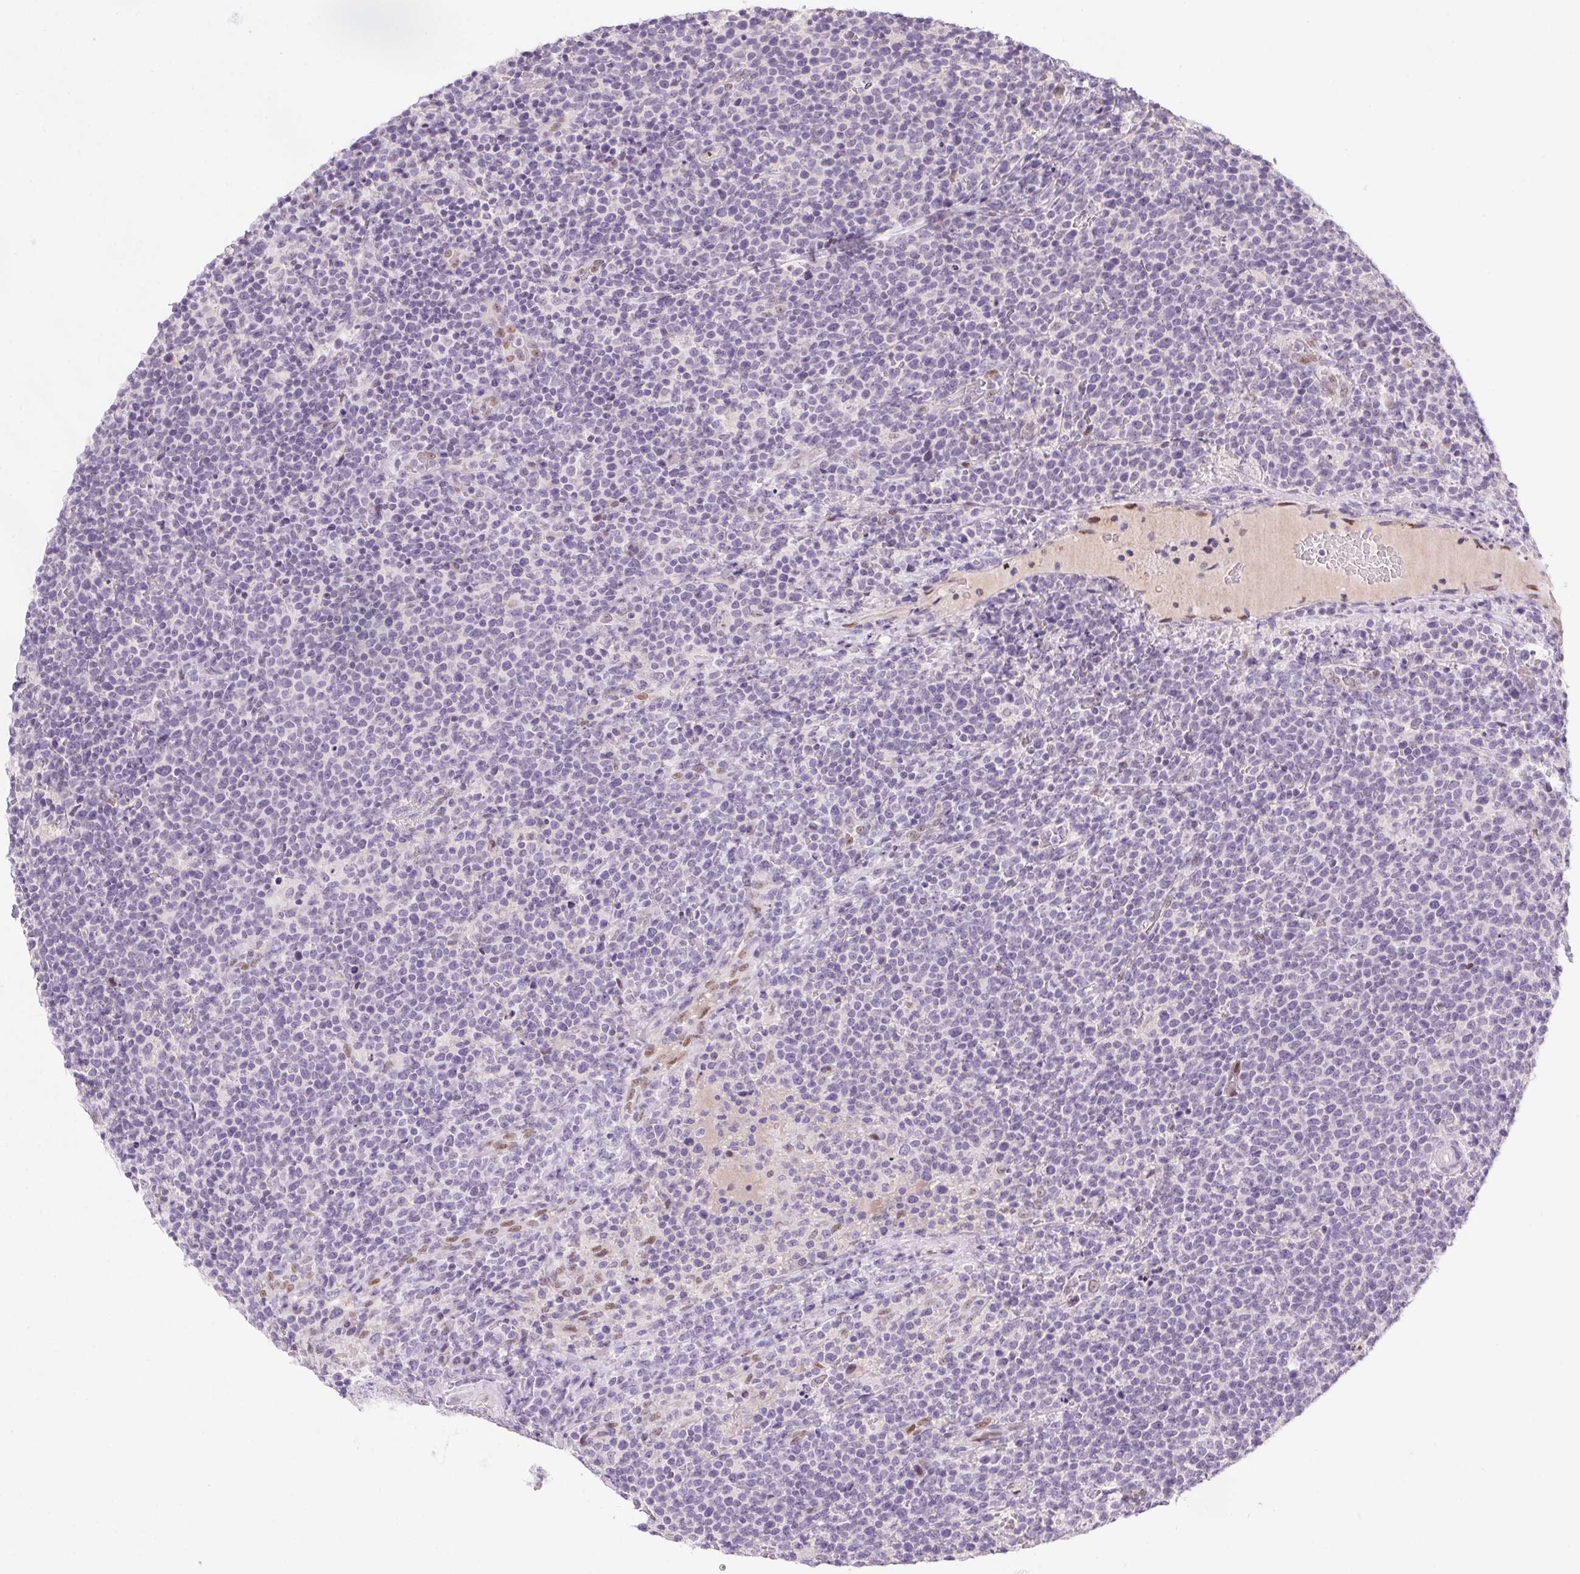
{"staining": {"intensity": "negative", "quantity": "none", "location": "none"}, "tissue": "lymphoma", "cell_type": "Tumor cells", "image_type": "cancer", "snomed": [{"axis": "morphology", "description": "Malignant lymphoma, non-Hodgkin's type, High grade"}, {"axis": "topography", "description": "Lymph node"}], "caption": "Tumor cells are negative for brown protein staining in lymphoma.", "gene": "SP9", "patient": {"sex": "male", "age": 61}}